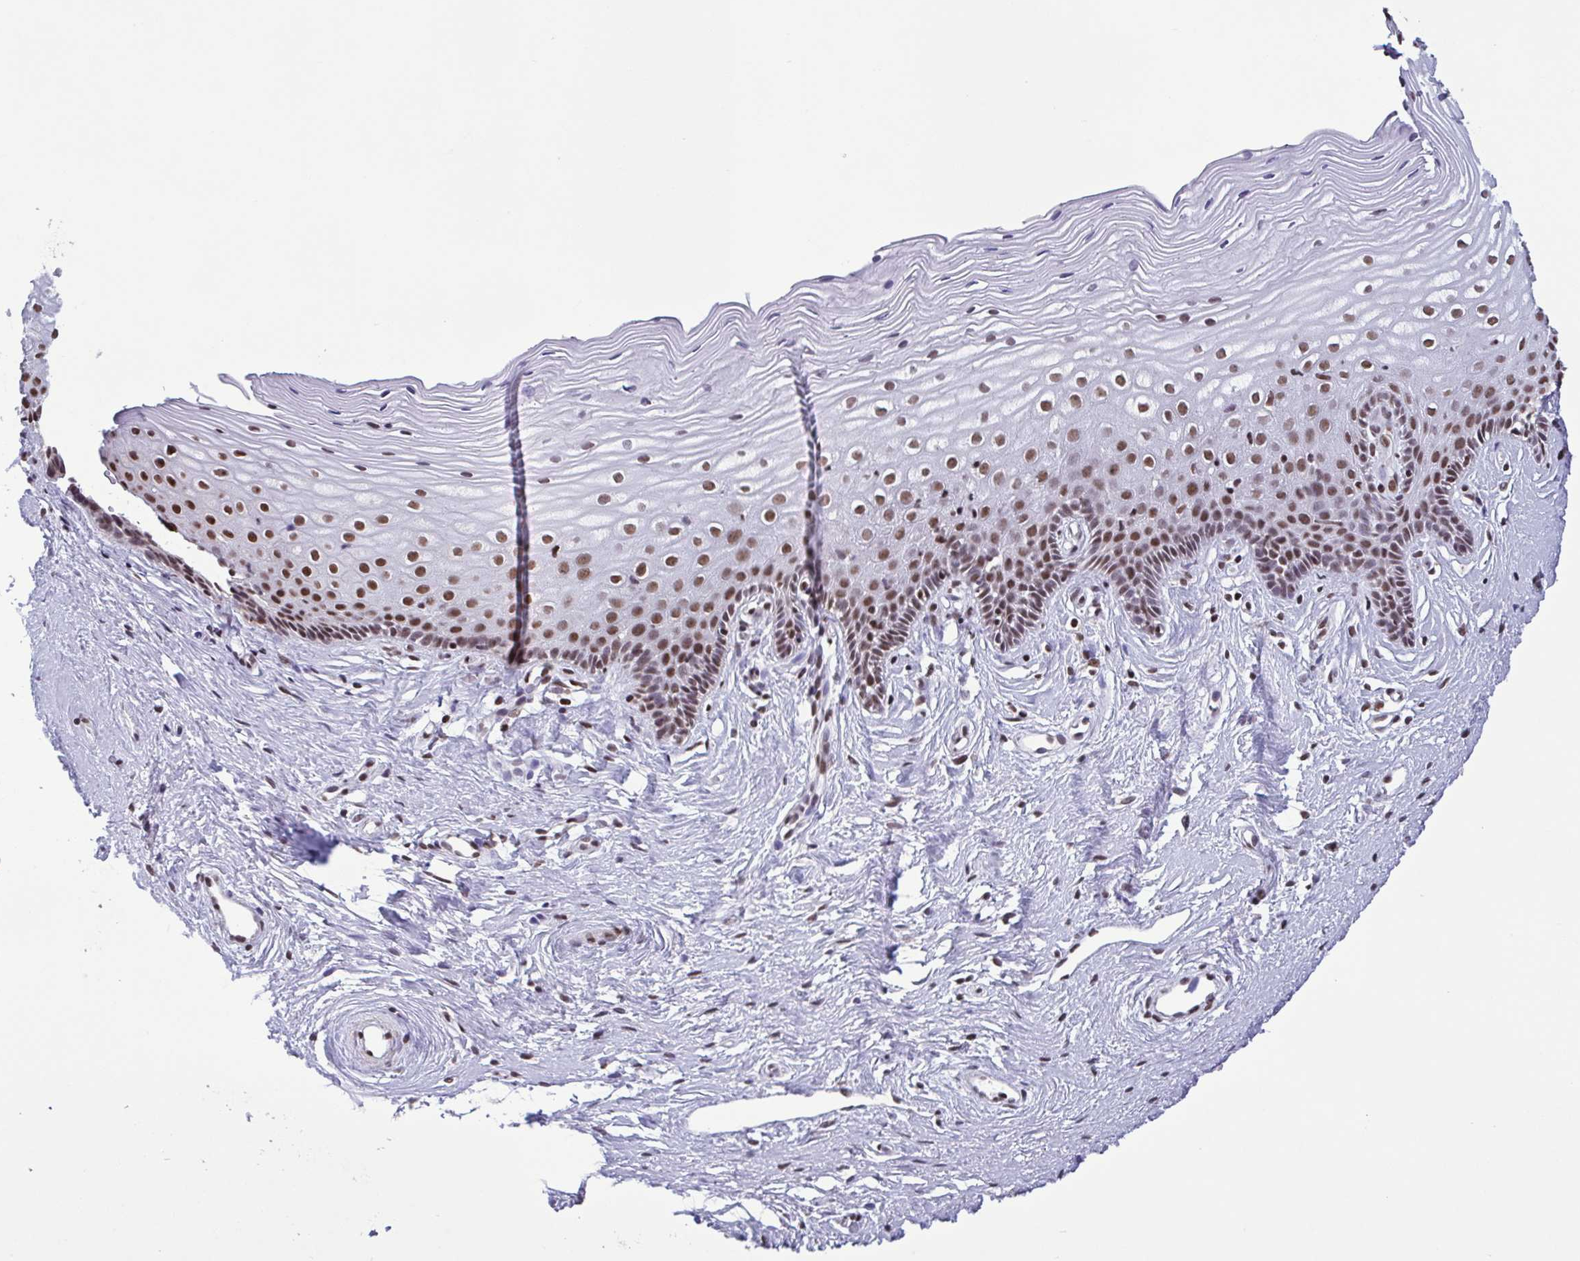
{"staining": {"intensity": "moderate", "quantity": ">75%", "location": "nuclear"}, "tissue": "cervix", "cell_type": "Glandular cells", "image_type": "normal", "snomed": [{"axis": "morphology", "description": "Normal tissue, NOS"}, {"axis": "topography", "description": "Cervix"}], "caption": "Approximately >75% of glandular cells in unremarkable human cervix demonstrate moderate nuclear protein expression as visualized by brown immunohistochemical staining.", "gene": "TIMM21", "patient": {"sex": "female", "age": 40}}